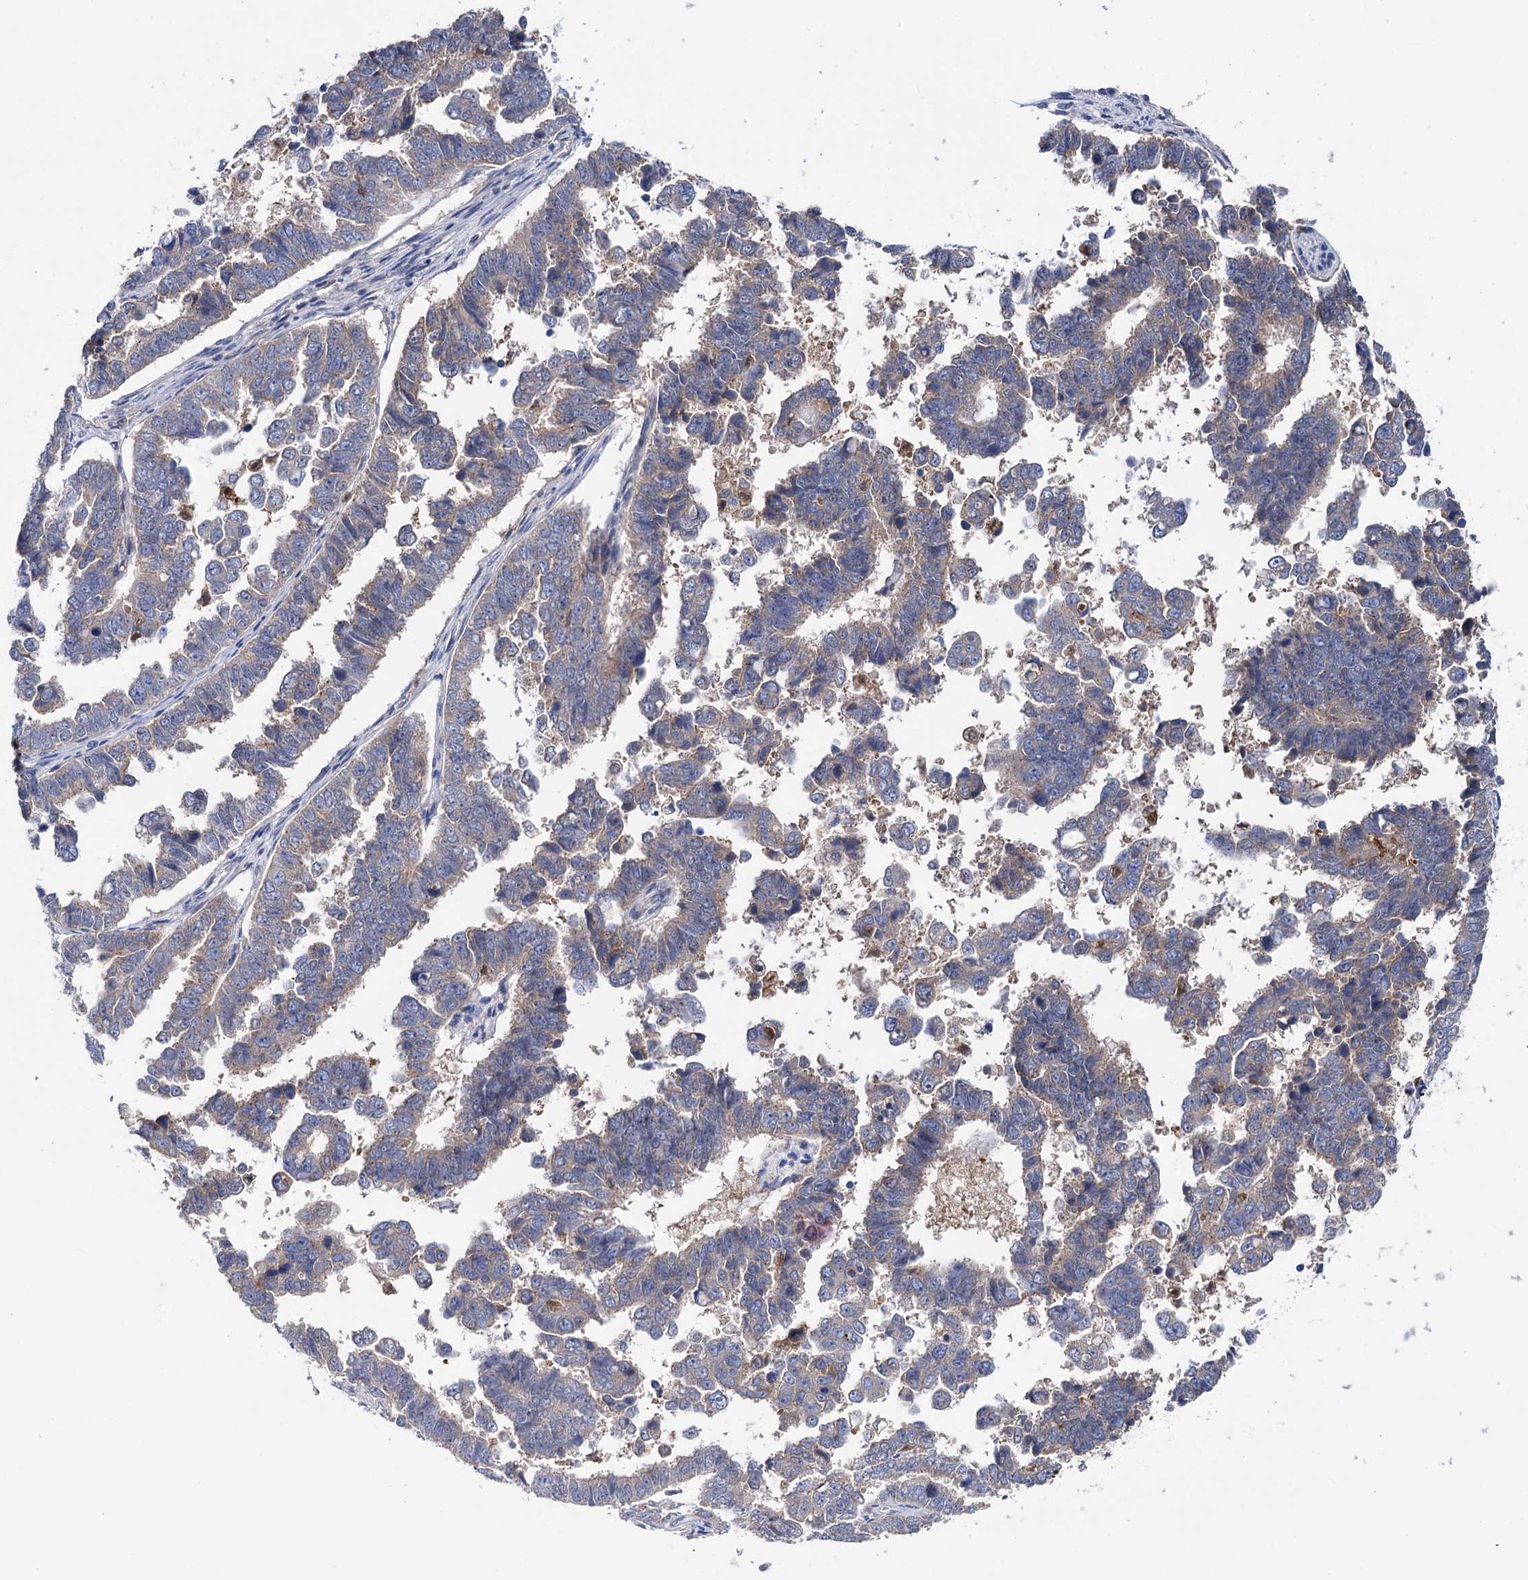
{"staining": {"intensity": "weak", "quantity": ">75%", "location": "cytoplasmic/membranous"}, "tissue": "endometrial cancer", "cell_type": "Tumor cells", "image_type": "cancer", "snomed": [{"axis": "morphology", "description": "Adenocarcinoma, NOS"}, {"axis": "topography", "description": "Endometrium"}], "caption": "Endometrial adenocarcinoma stained for a protein reveals weak cytoplasmic/membranous positivity in tumor cells.", "gene": "ZNRD2", "patient": {"sex": "female", "age": 75}}